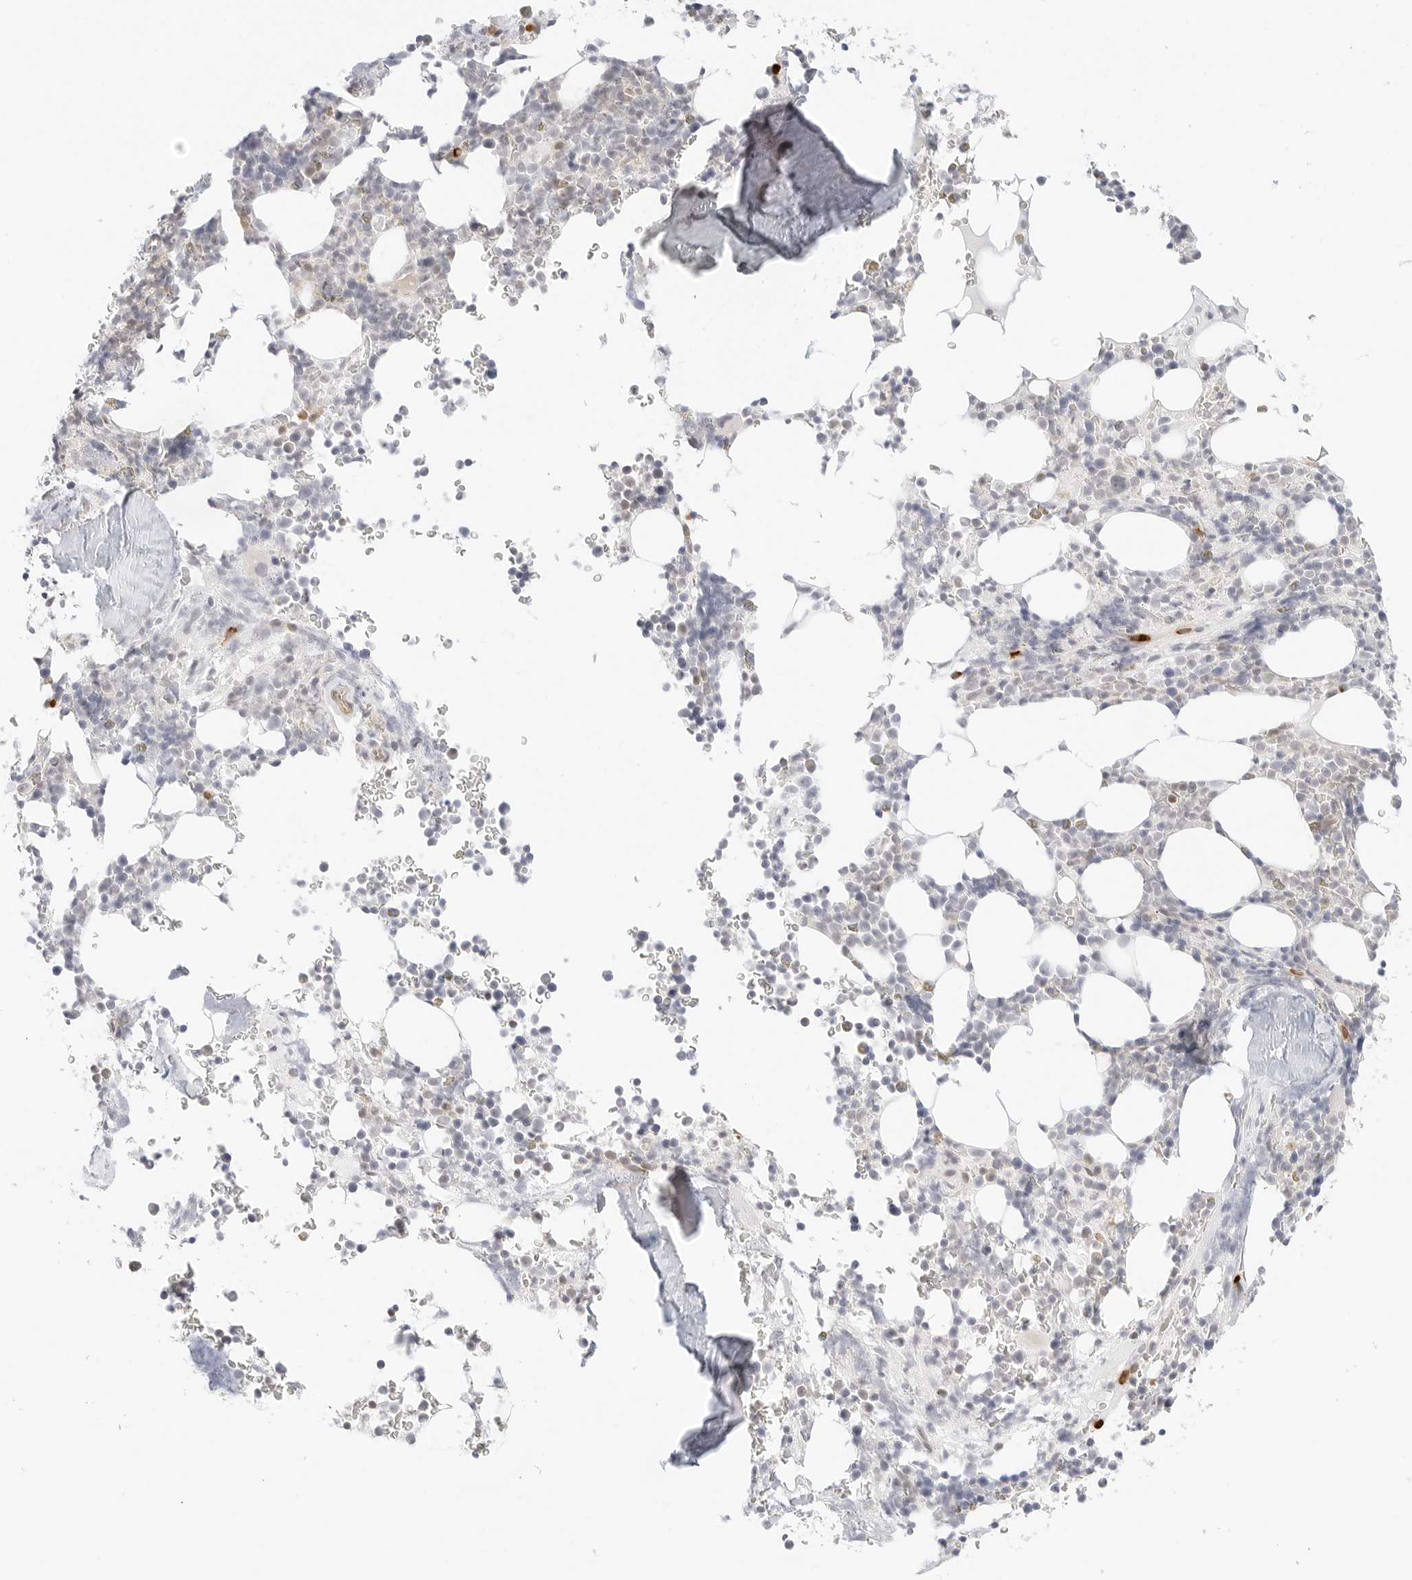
{"staining": {"intensity": "negative", "quantity": "none", "location": "none"}, "tissue": "bone marrow", "cell_type": "Hematopoietic cells", "image_type": "normal", "snomed": [{"axis": "morphology", "description": "Normal tissue, NOS"}, {"axis": "topography", "description": "Bone marrow"}], "caption": "This micrograph is of benign bone marrow stained with immunohistochemistry to label a protein in brown with the nuclei are counter-stained blue. There is no expression in hematopoietic cells. (DAB (3,3'-diaminobenzidine) IHC, high magnification).", "gene": "TEKT2", "patient": {"sex": "male", "age": 58}}